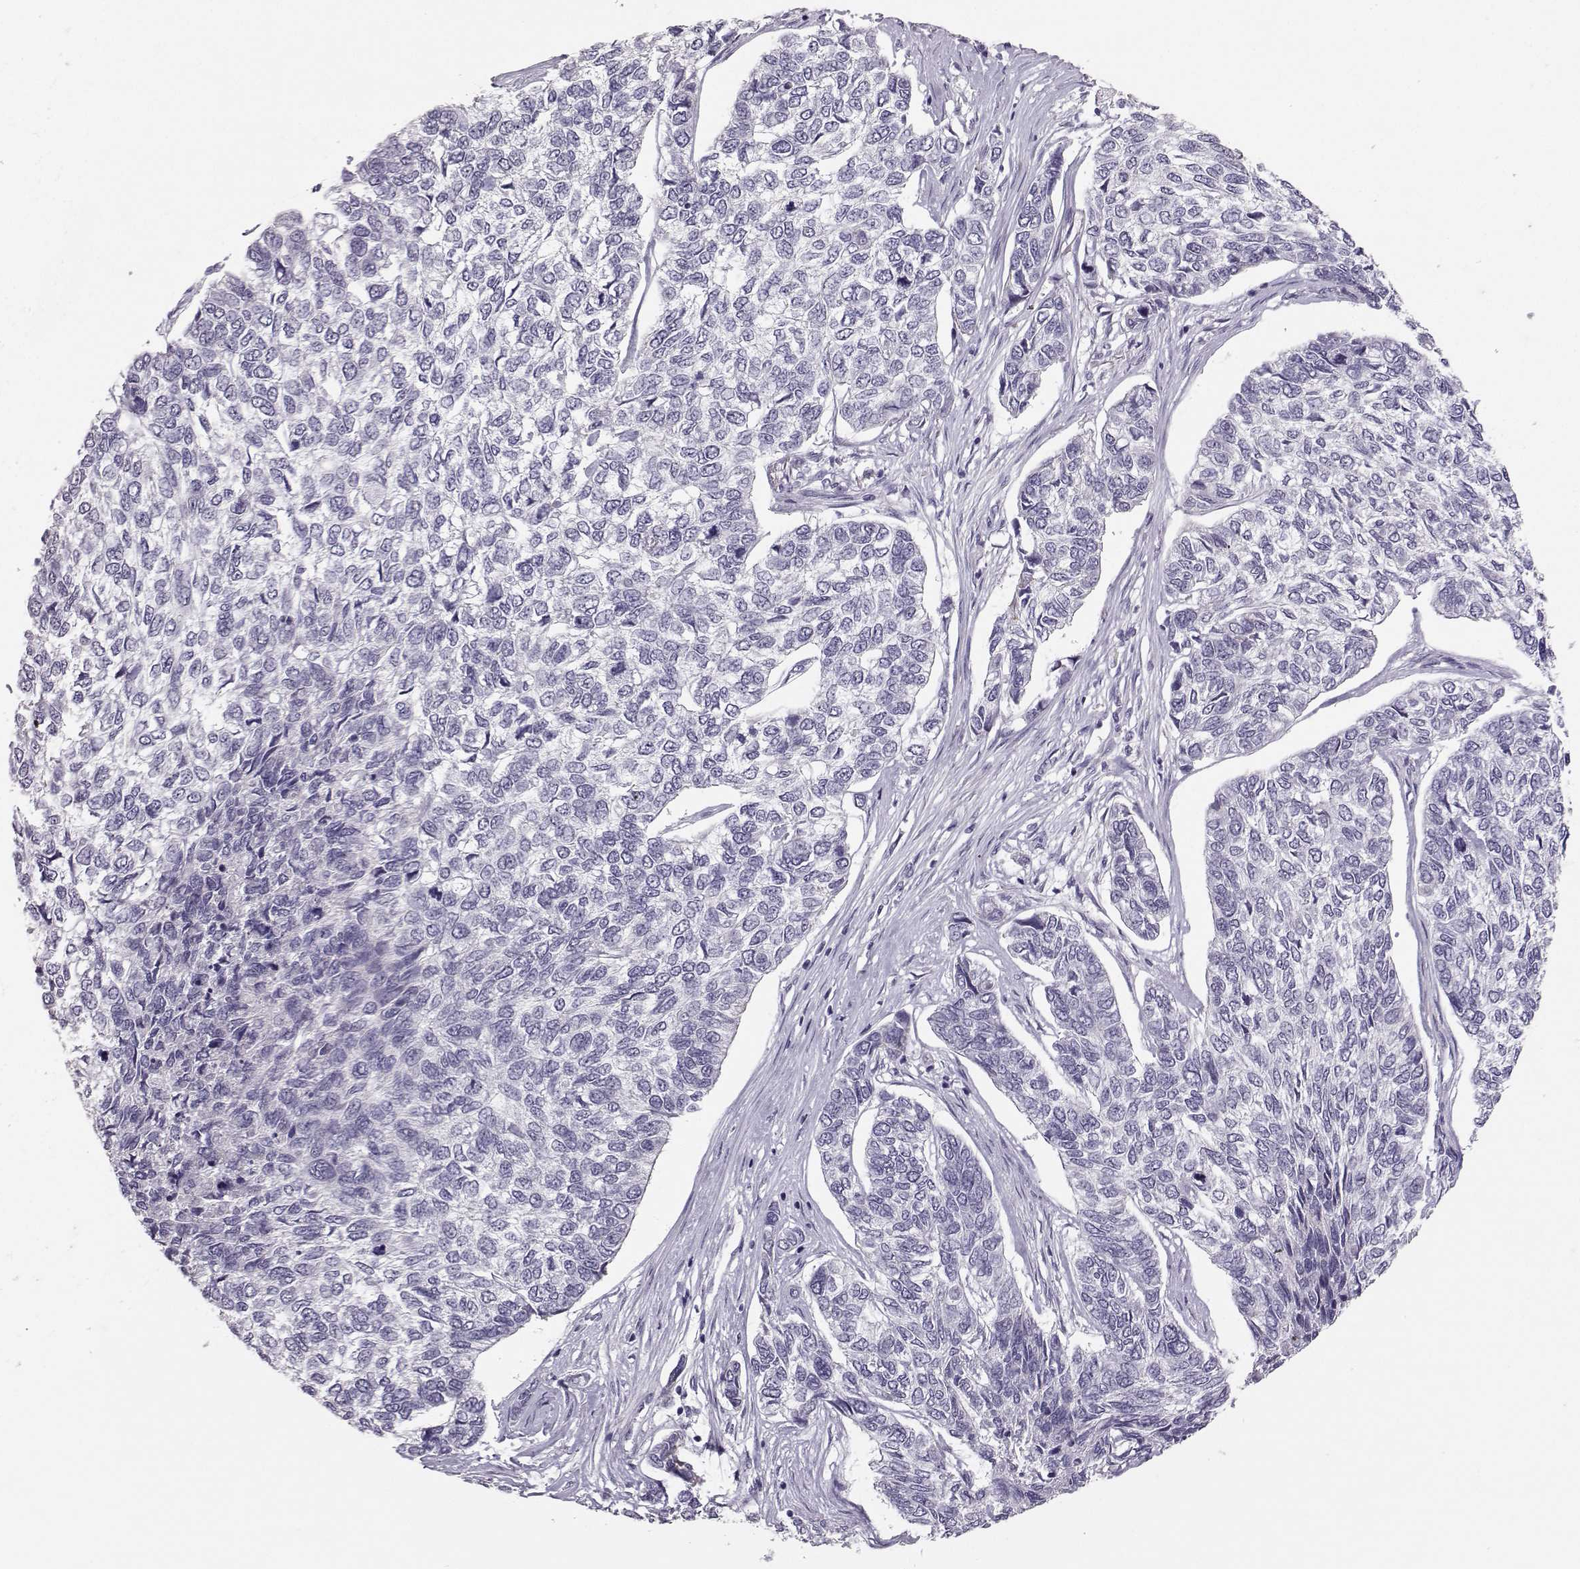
{"staining": {"intensity": "negative", "quantity": "none", "location": "none"}, "tissue": "skin cancer", "cell_type": "Tumor cells", "image_type": "cancer", "snomed": [{"axis": "morphology", "description": "Basal cell carcinoma"}, {"axis": "topography", "description": "Skin"}], "caption": "Human skin basal cell carcinoma stained for a protein using immunohistochemistry (IHC) exhibits no positivity in tumor cells.", "gene": "PKP2", "patient": {"sex": "female", "age": 65}}